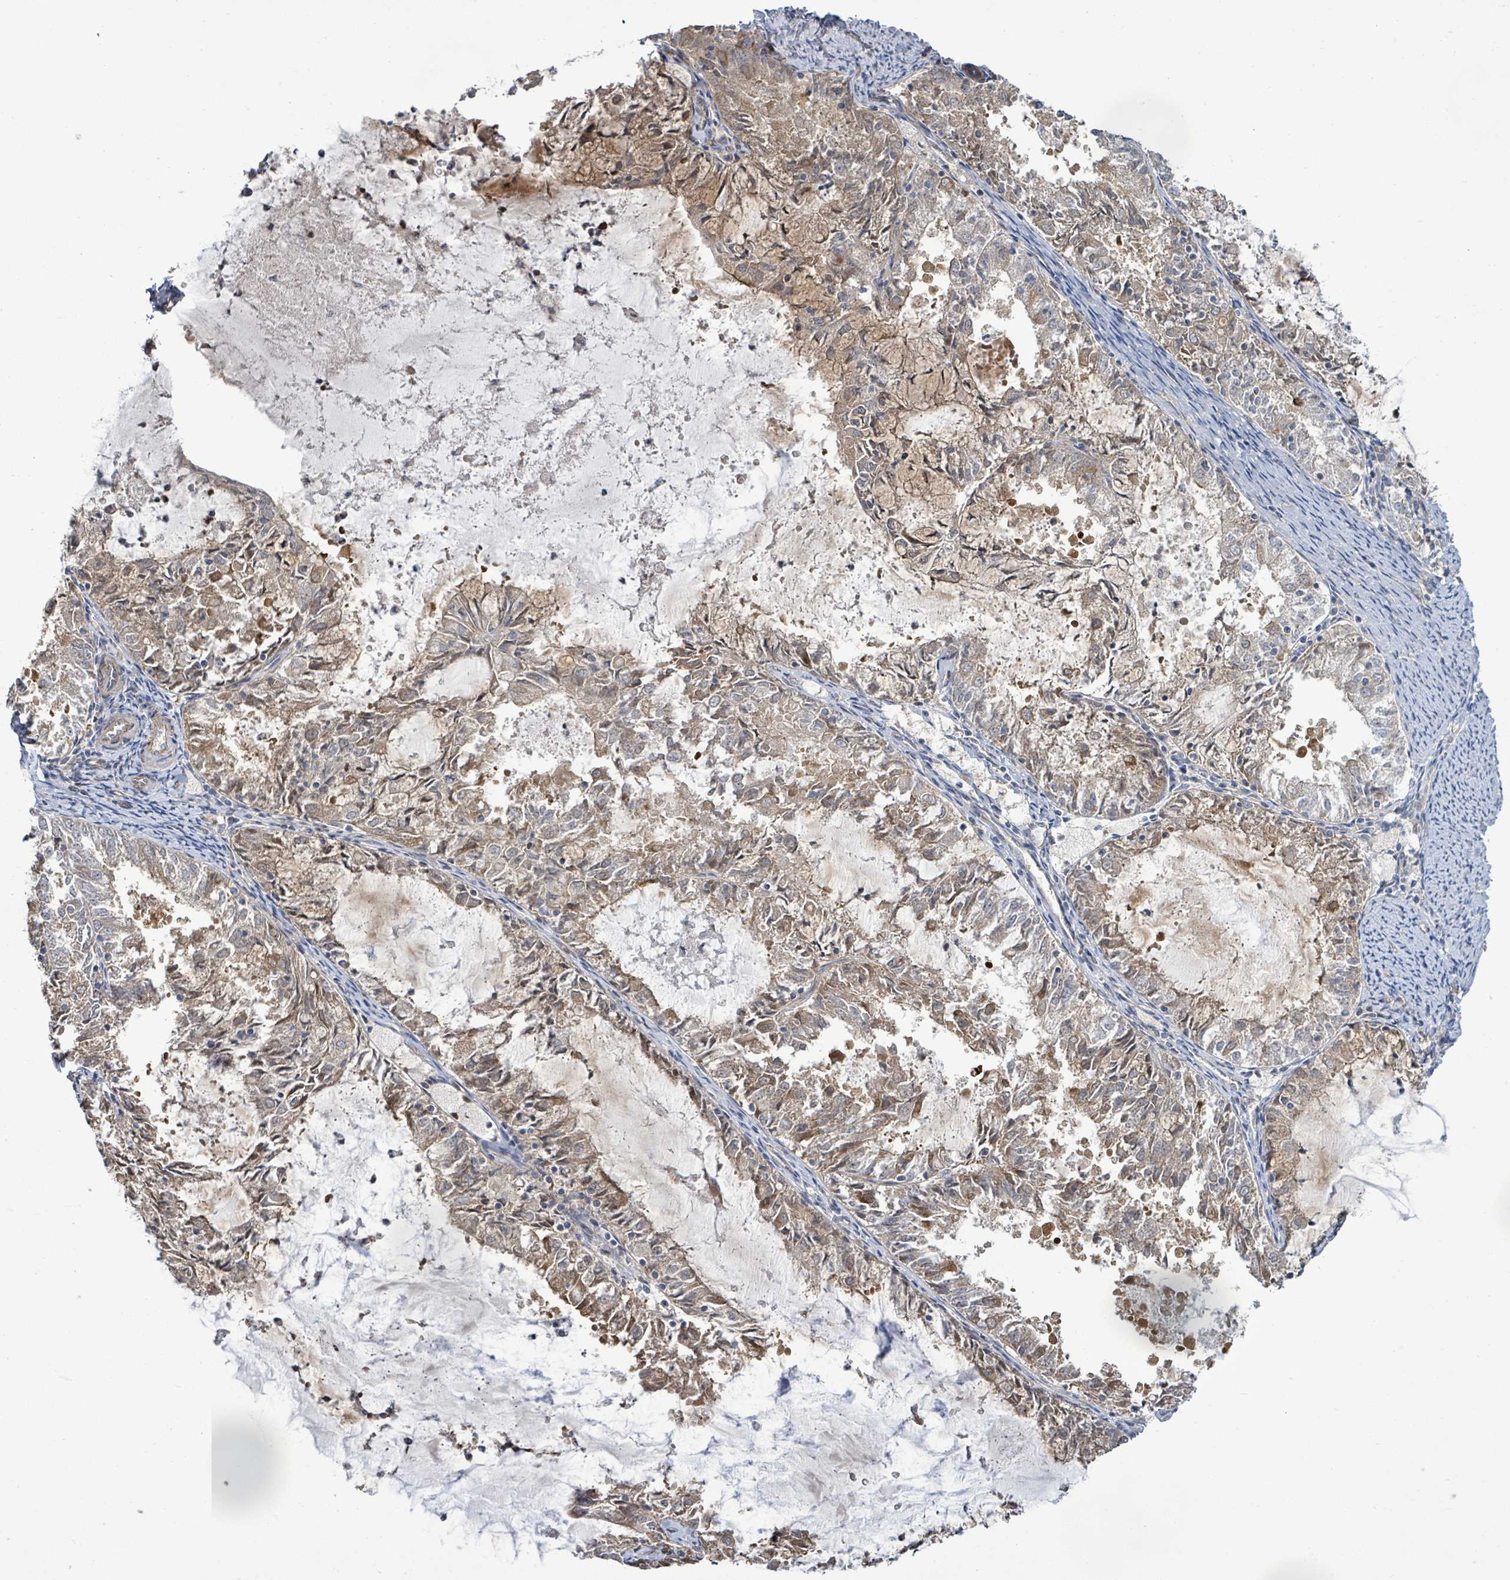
{"staining": {"intensity": "weak", "quantity": "25%-75%", "location": "cytoplasmic/membranous"}, "tissue": "endometrial cancer", "cell_type": "Tumor cells", "image_type": "cancer", "snomed": [{"axis": "morphology", "description": "Adenocarcinoma, NOS"}, {"axis": "topography", "description": "Endometrium"}], "caption": "Endometrial adenocarcinoma stained with a brown dye shows weak cytoplasmic/membranous positive positivity in about 25%-75% of tumor cells.", "gene": "KBTBD11", "patient": {"sex": "female", "age": 57}}